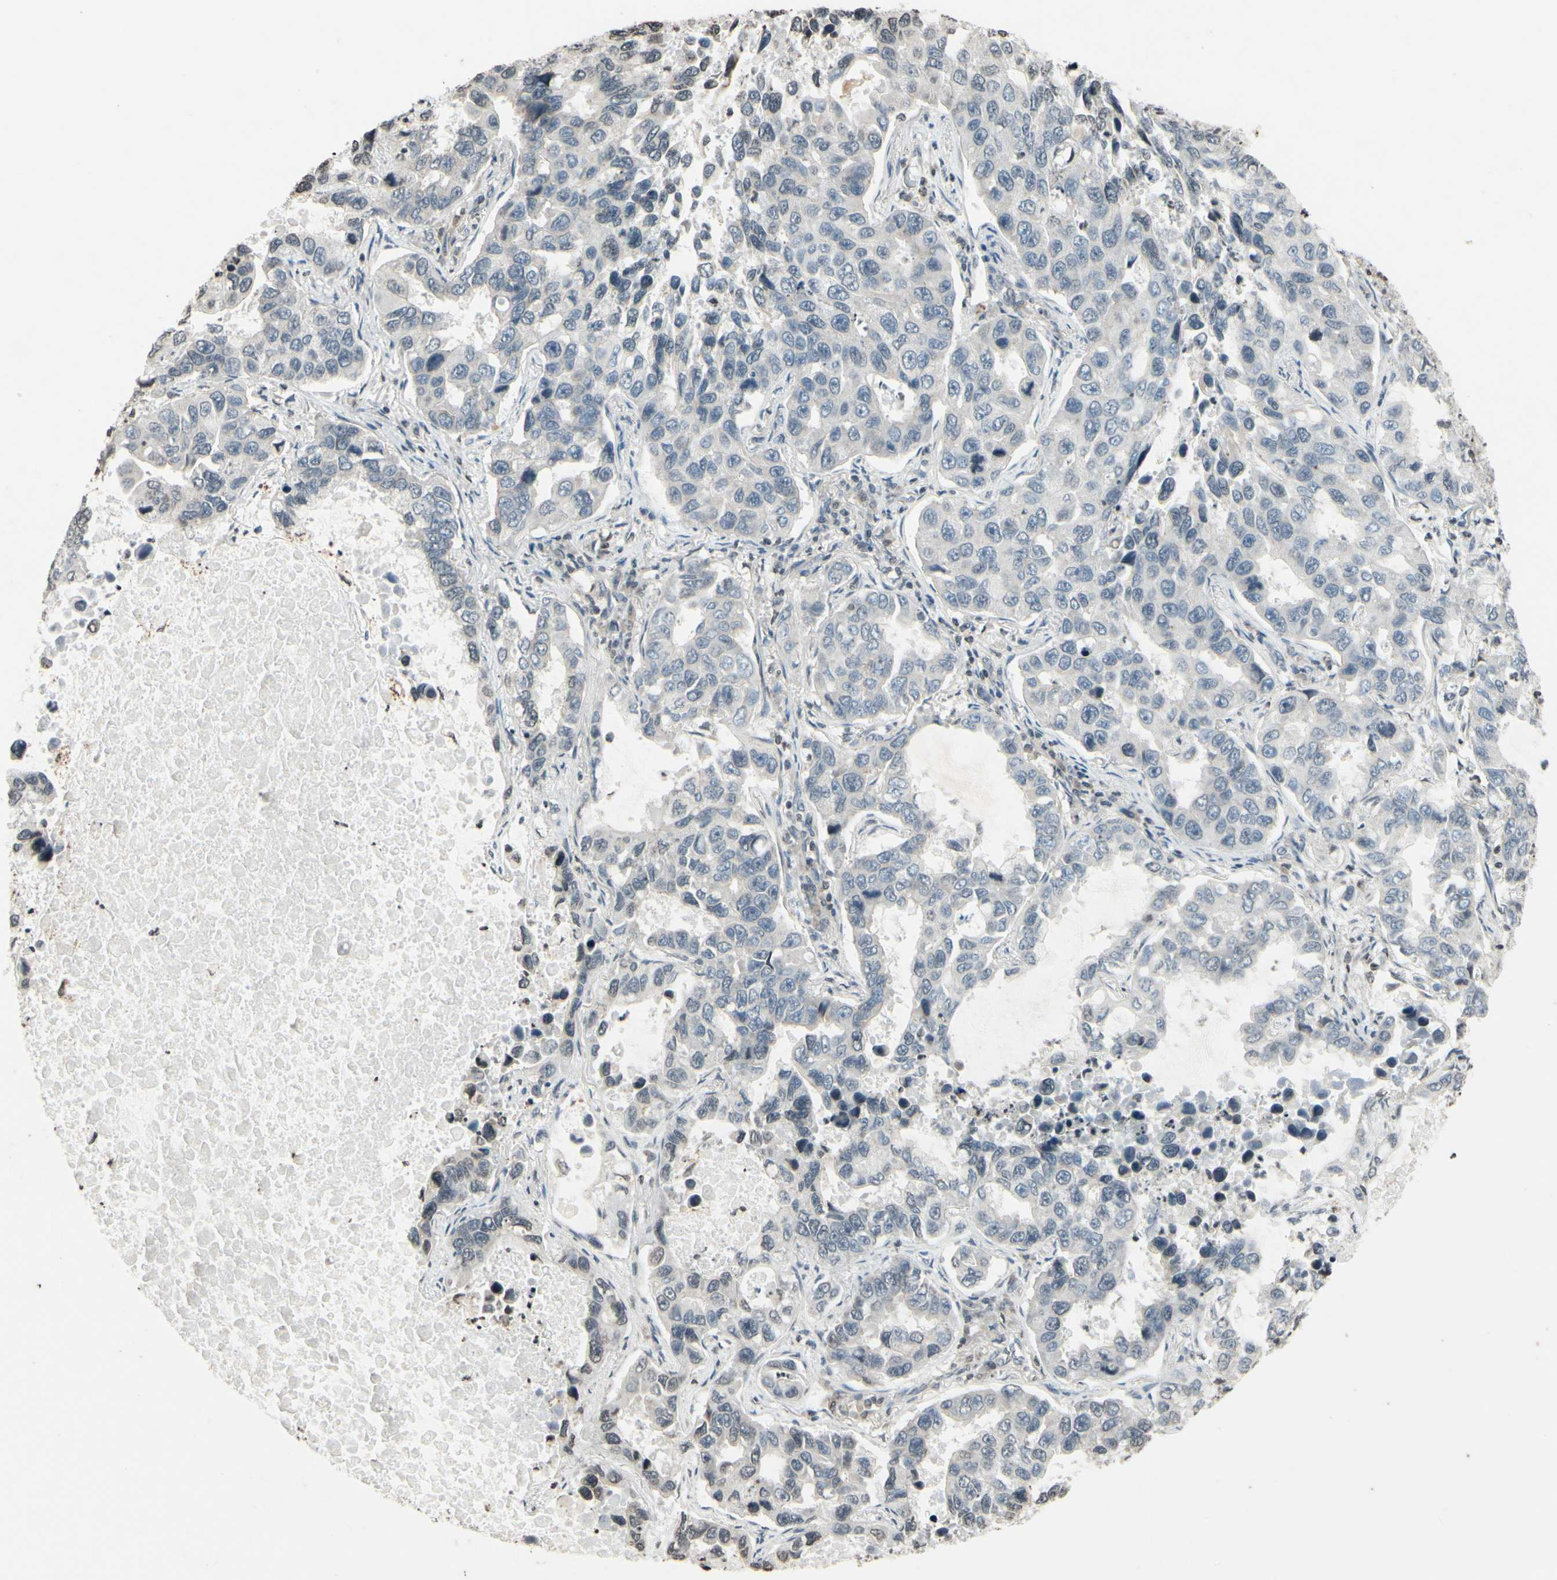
{"staining": {"intensity": "weak", "quantity": ">75%", "location": "cytoplasmic/membranous"}, "tissue": "lung cancer", "cell_type": "Tumor cells", "image_type": "cancer", "snomed": [{"axis": "morphology", "description": "Adenocarcinoma, NOS"}, {"axis": "topography", "description": "Lung"}], "caption": "IHC (DAB) staining of human lung cancer shows weak cytoplasmic/membranous protein positivity in approximately >75% of tumor cells.", "gene": "CLDN11", "patient": {"sex": "male", "age": 64}}